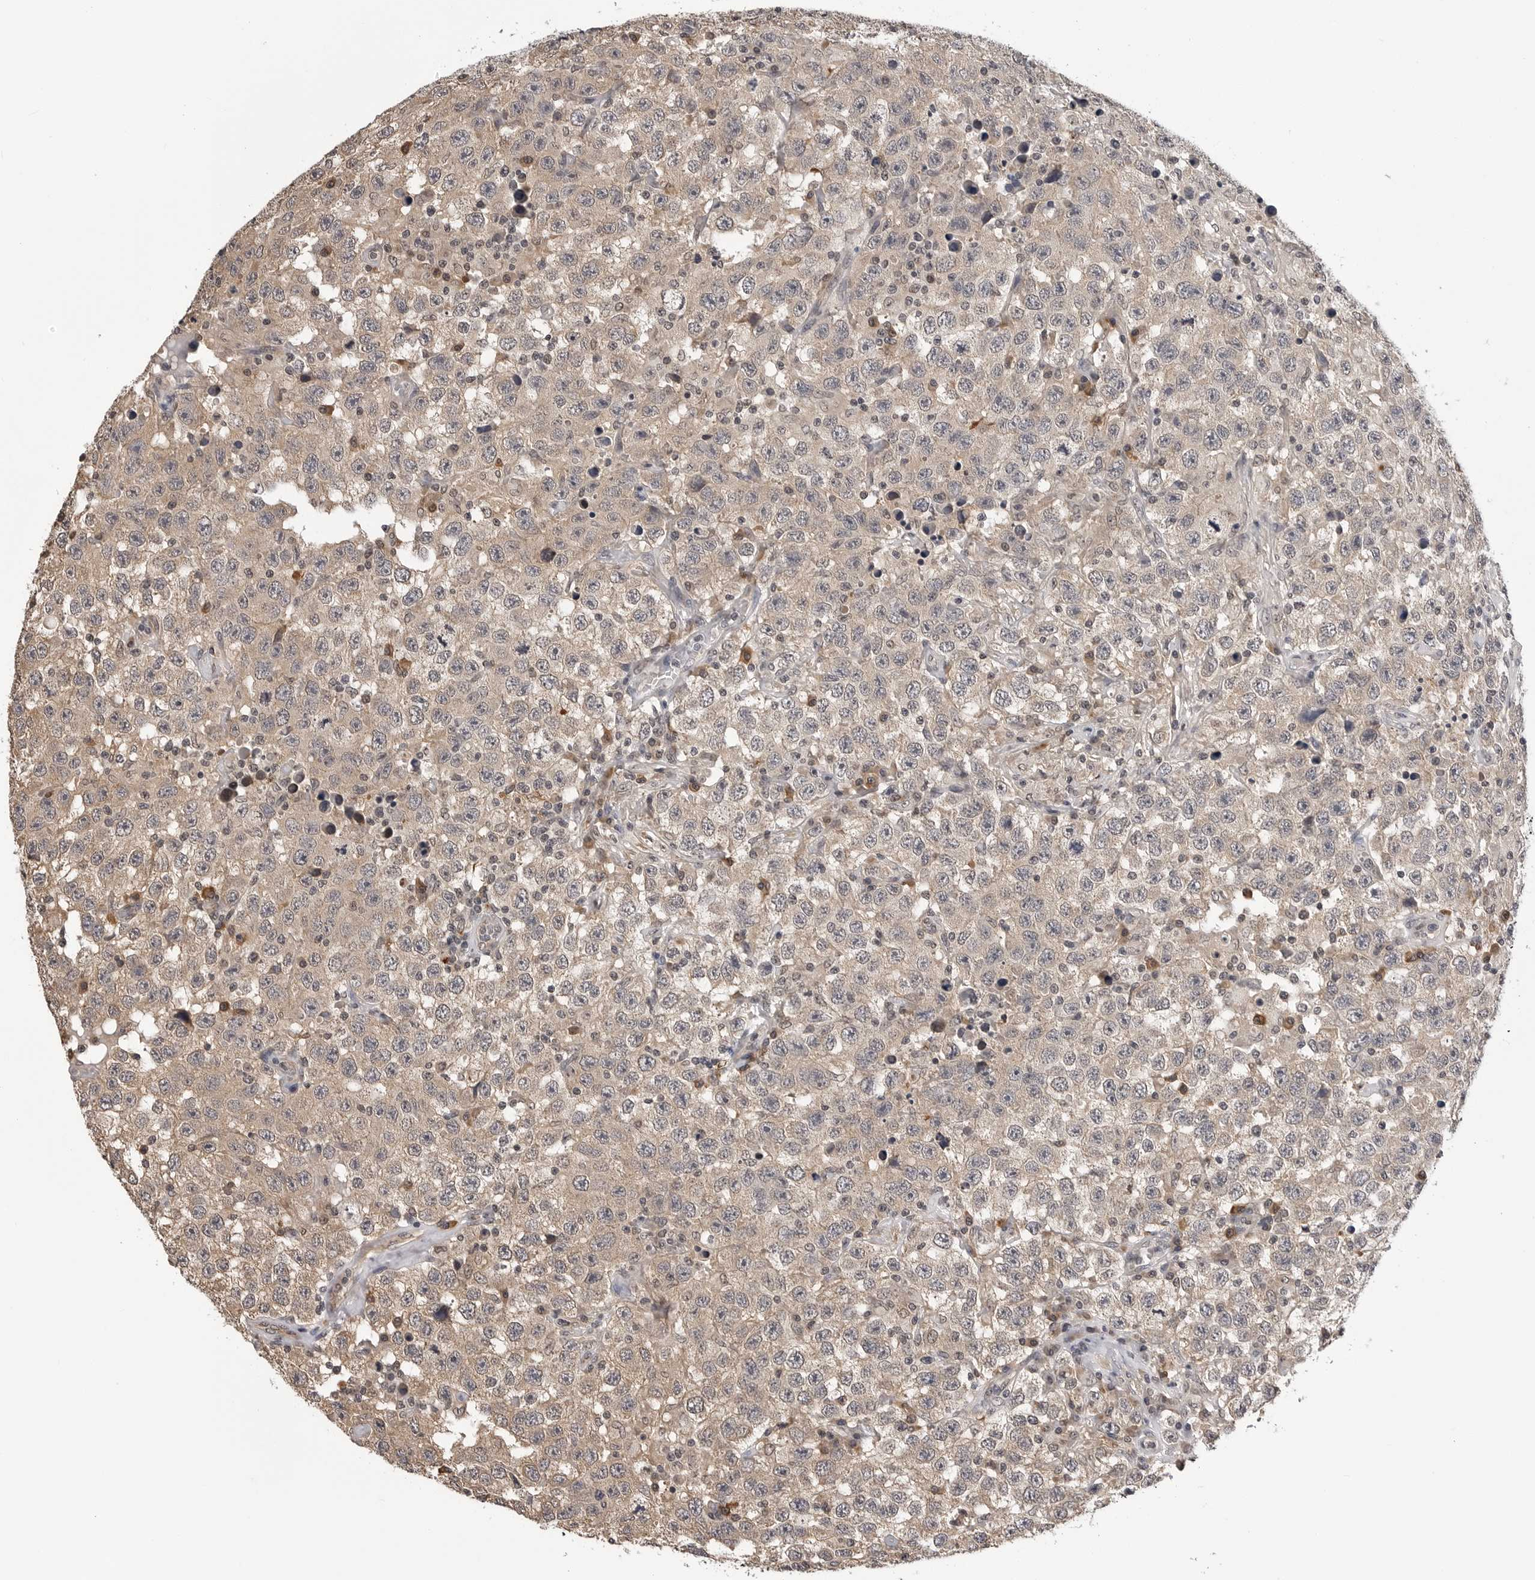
{"staining": {"intensity": "weak", "quantity": ">75%", "location": "cytoplasmic/membranous"}, "tissue": "testis cancer", "cell_type": "Tumor cells", "image_type": "cancer", "snomed": [{"axis": "morphology", "description": "Seminoma, NOS"}, {"axis": "topography", "description": "Testis"}], "caption": "Immunohistochemistry of human testis cancer (seminoma) reveals low levels of weak cytoplasmic/membranous positivity in about >75% of tumor cells.", "gene": "TRMT13", "patient": {"sex": "male", "age": 41}}